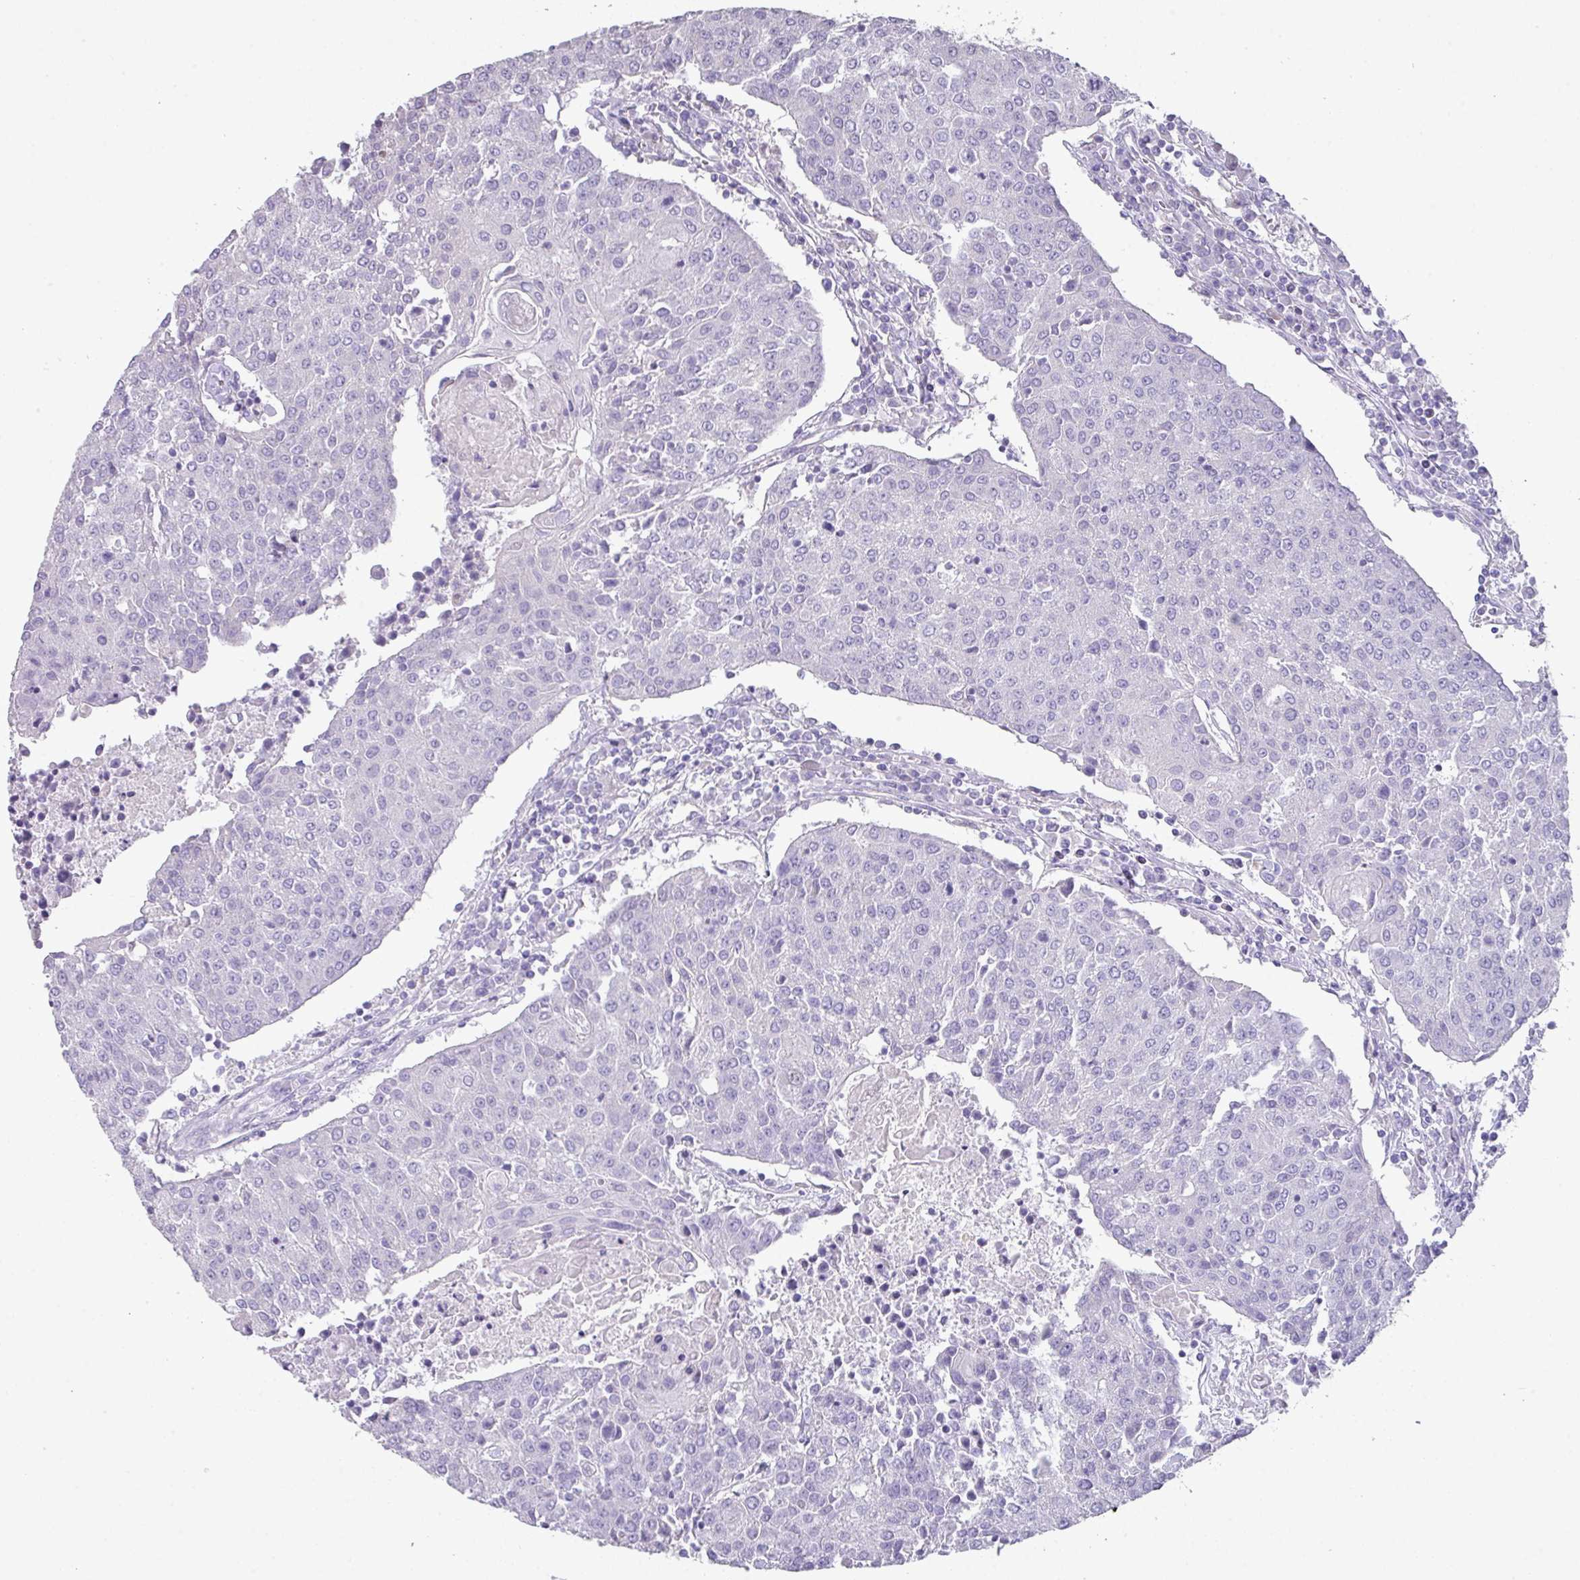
{"staining": {"intensity": "negative", "quantity": "none", "location": "none"}, "tissue": "urothelial cancer", "cell_type": "Tumor cells", "image_type": "cancer", "snomed": [{"axis": "morphology", "description": "Urothelial carcinoma, High grade"}, {"axis": "topography", "description": "Urinary bladder"}], "caption": "IHC photomicrograph of neoplastic tissue: human urothelial cancer stained with DAB (3,3'-diaminobenzidine) displays no significant protein expression in tumor cells.", "gene": "GLI4", "patient": {"sex": "female", "age": 85}}